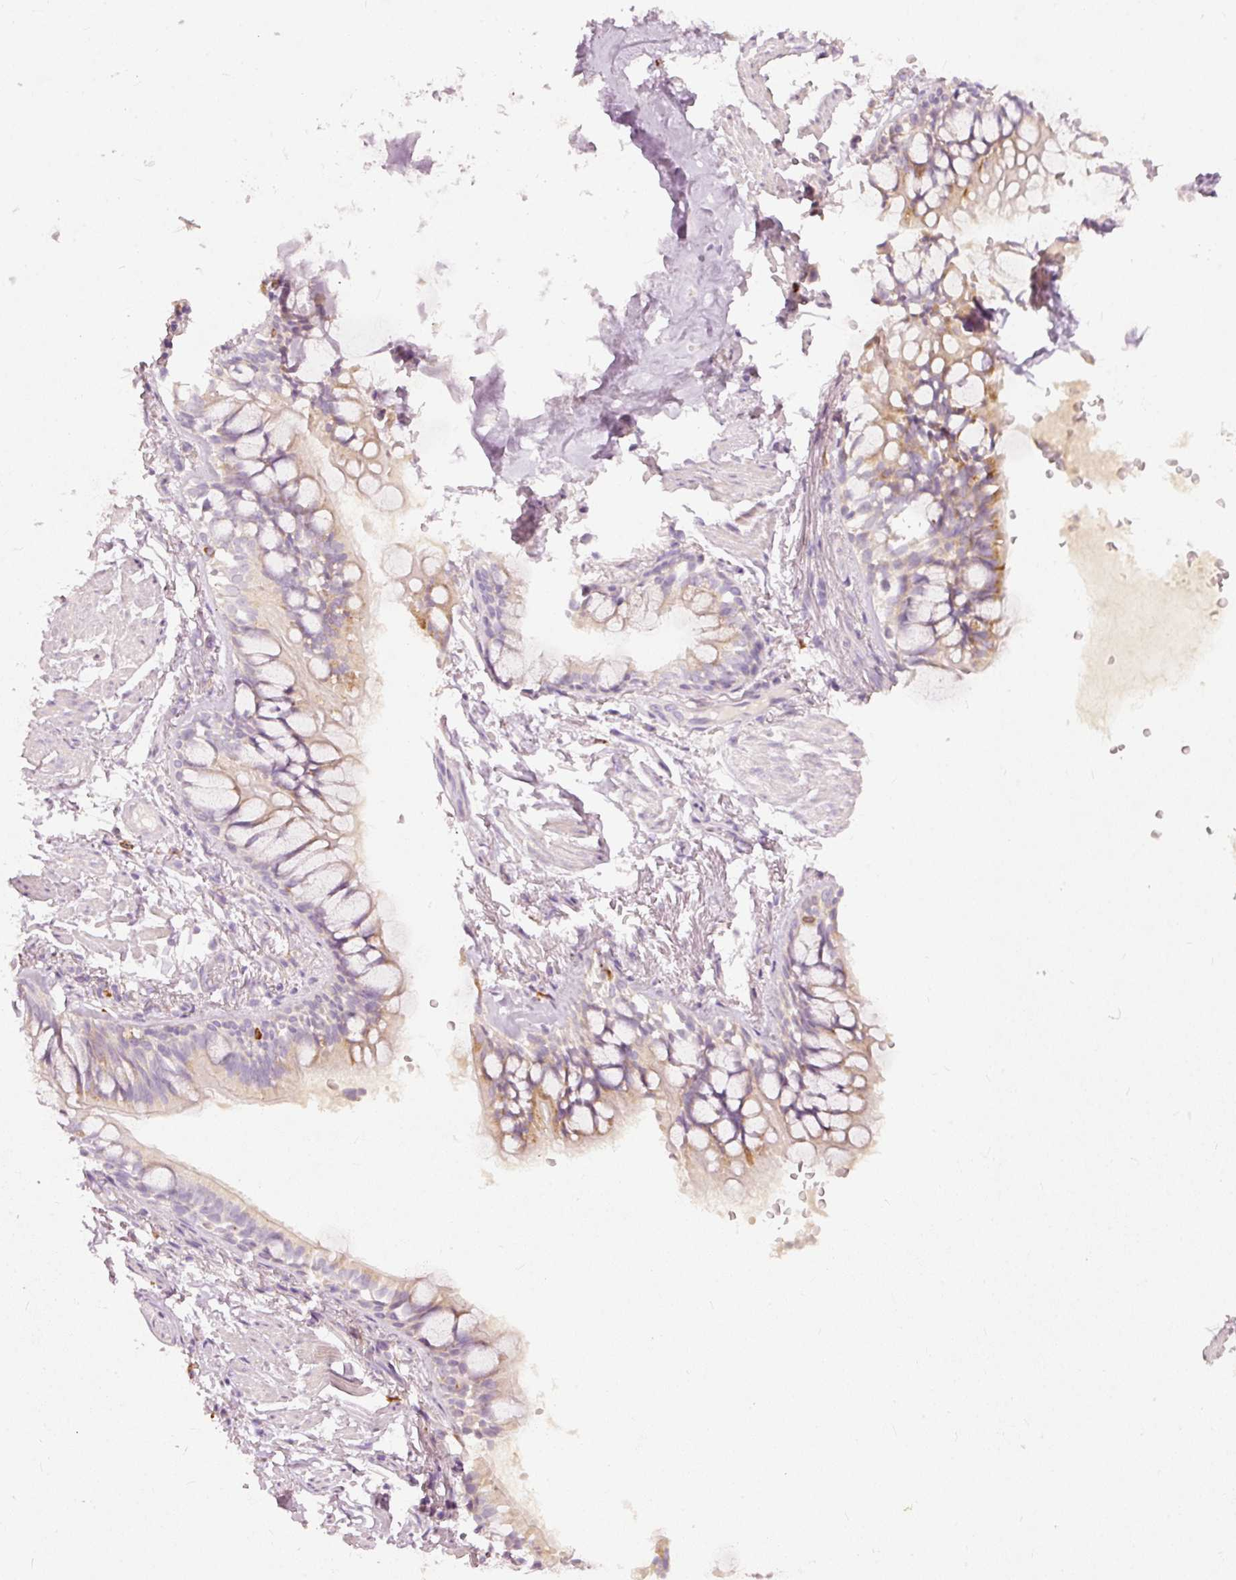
{"staining": {"intensity": "negative", "quantity": "none", "location": "none"}, "tissue": "soft tissue", "cell_type": "Chondrocytes", "image_type": "normal", "snomed": [{"axis": "morphology", "description": "Normal tissue, NOS"}, {"axis": "topography", "description": "Bronchus"}], "caption": "Chondrocytes are negative for protein expression in benign human soft tissue. (DAB immunohistochemistry (IHC) visualized using brightfield microscopy, high magnification).", "gene": "MTHFD2", "patient": {"sex": "male", "age": 70}}